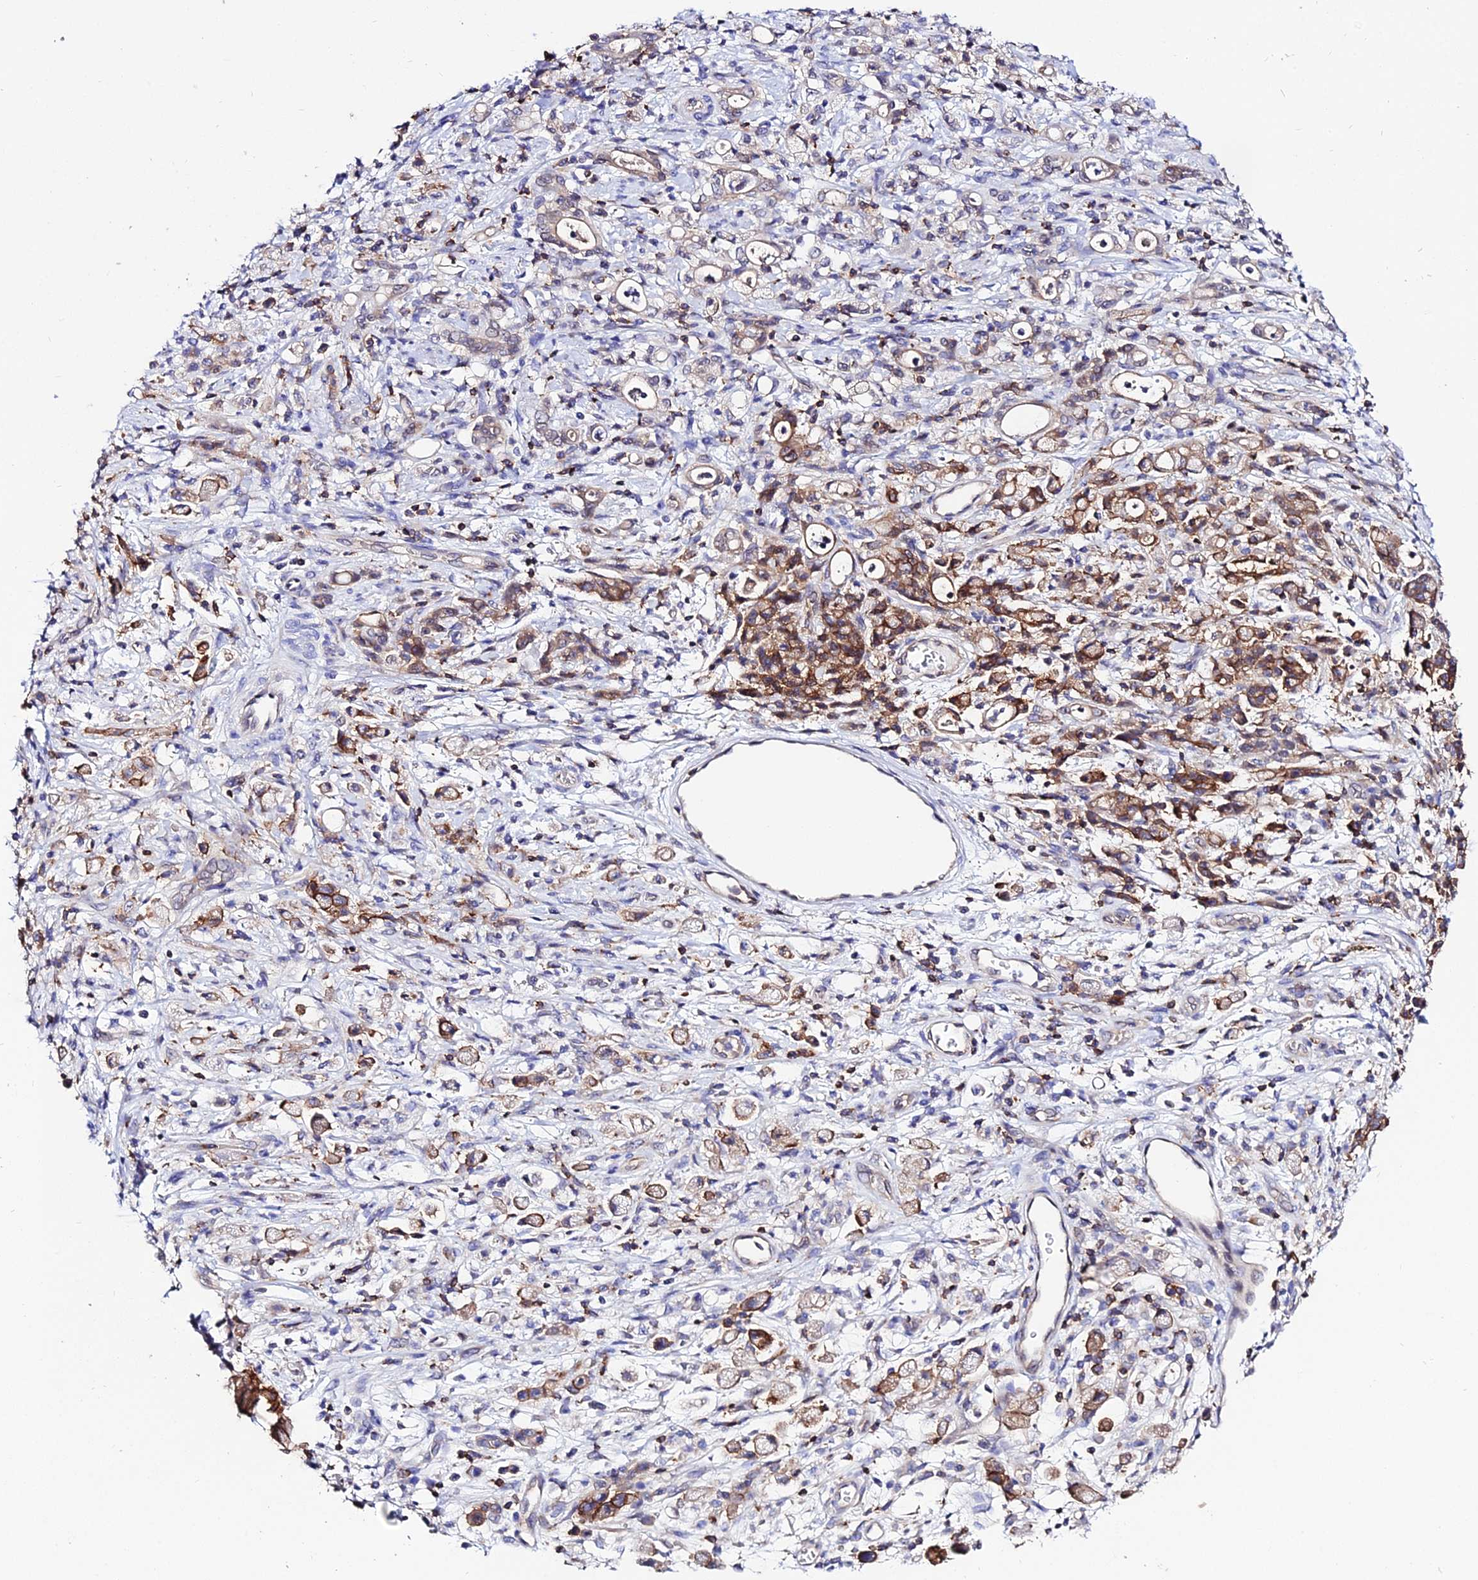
{"staining": {"intensity": "moderate", "quantity": ">75%", "location": "cytoplasmic/membranous"}, "tissue": "stomach cancer", "cell_type": "Tumor cells", "image_type": "cancer", "snomed": [{"axis": "morphology", "description": "Adenocarcinoma, NOS"}, {"axis": "topography", "description": "Stomach"}], "caption": "Immunohistochemistry photomicrograph of neoplastic tissue: human stomach adenocarcinoma stained using immunohistochemistry (IHC) demonstrates medium levels of moderate protein expression localized specifically in the cytoplasmic/membranous of tumor cells, appearing as a cytoplasmic/membranous brown color.", "gene": "S100A16", "patient": {"sex": "female", "age": 60}}